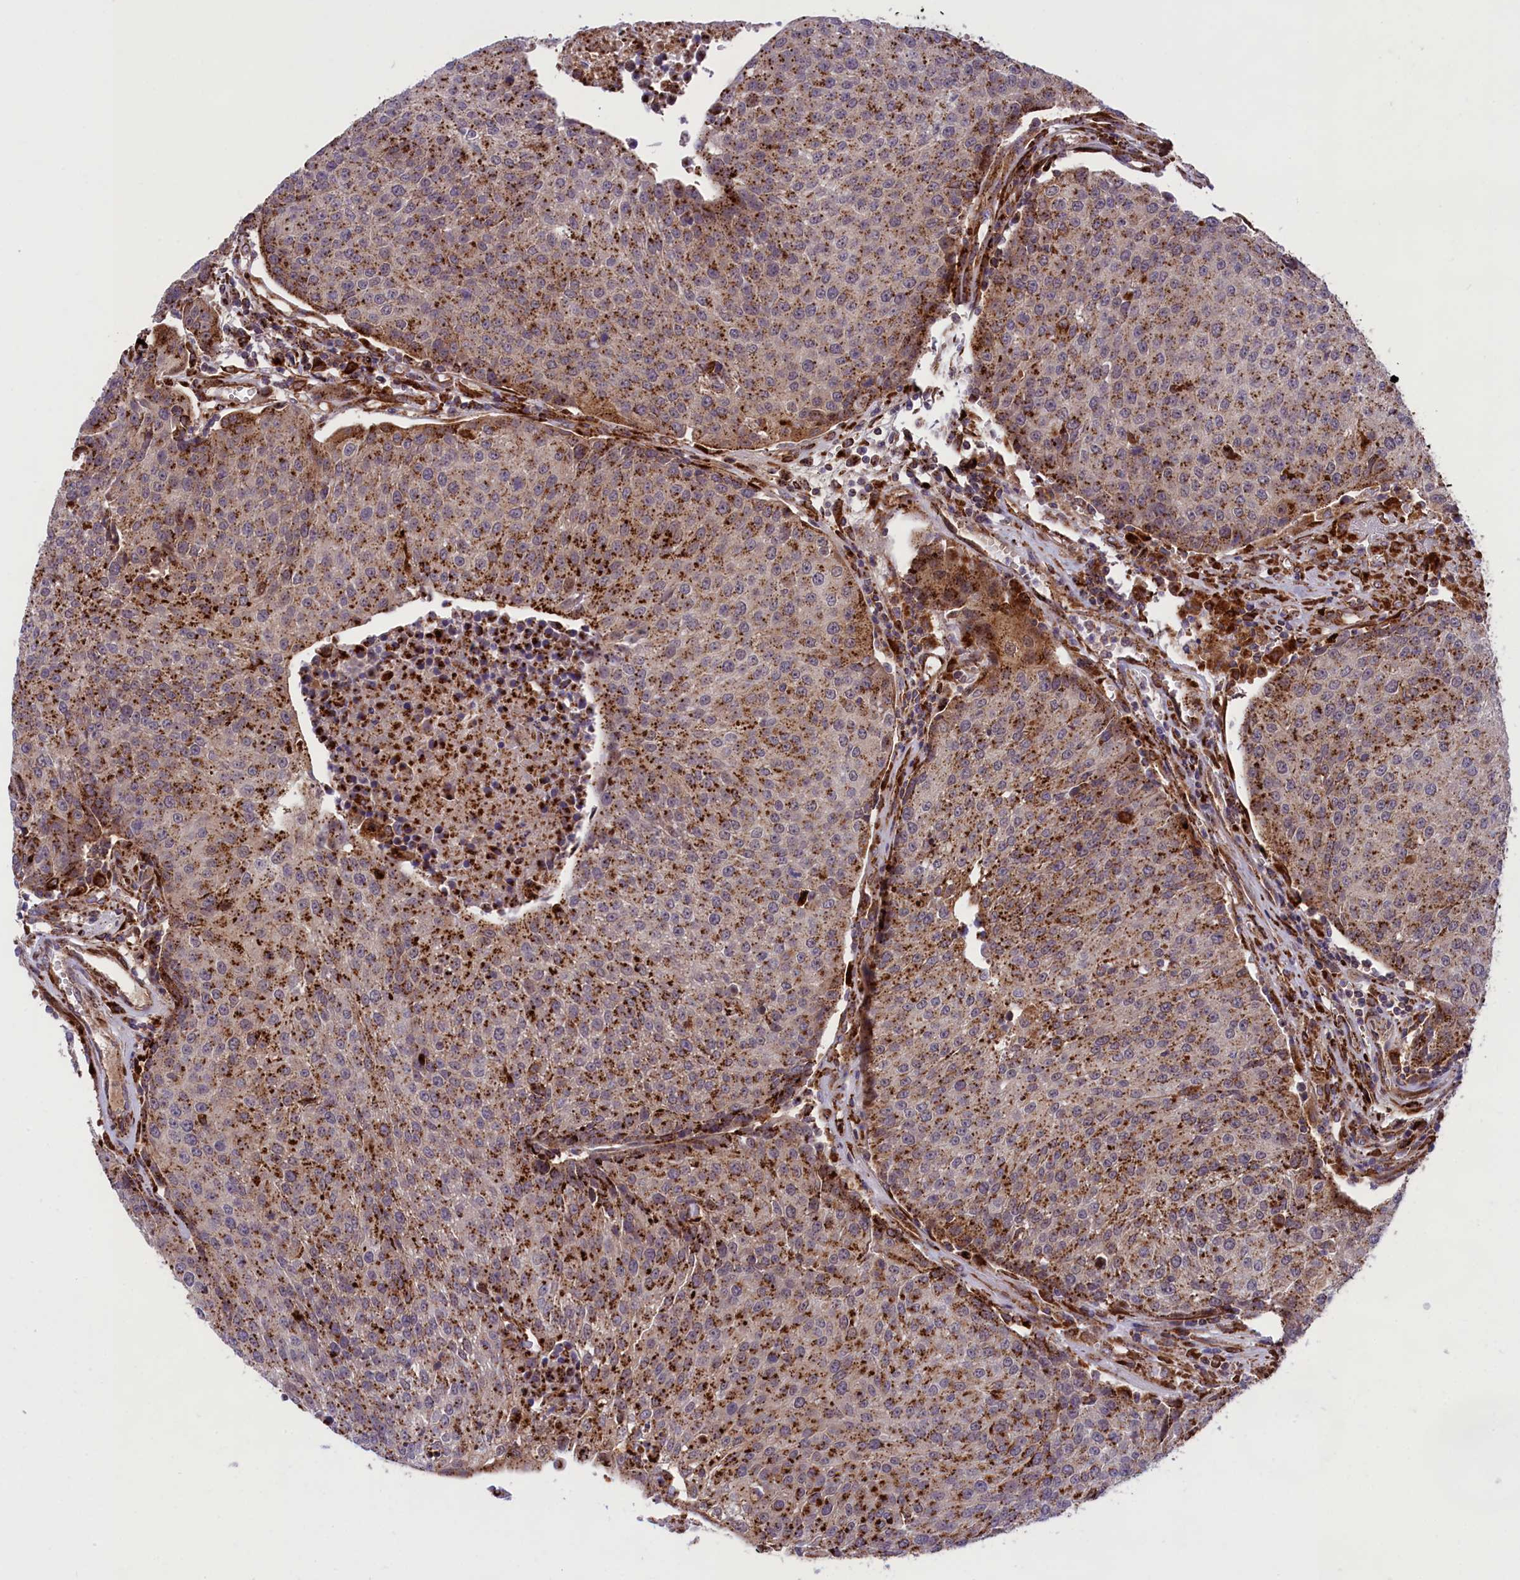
{"staining": {"intensity": "strong", "quantity": "25%-75%", "location": "cytoplasmic/membranous"}, "tissue": "urothelial cancer", "cell_type": "Tumor cells", "image_type": "cancer", "snomed": [{"axis": "morphology", "description": "Urothelial carcinoma, High grade"}, {"axis": "topography", "description": "Urinary bladder"}], "caption": "High-grade urothelial carcinoma stained for a protein reveals strong cytoplasmic/membranous positivity in tumor cells.", "gene": "MAN2B1", "patient": {"sex": "female", "age": 85}}